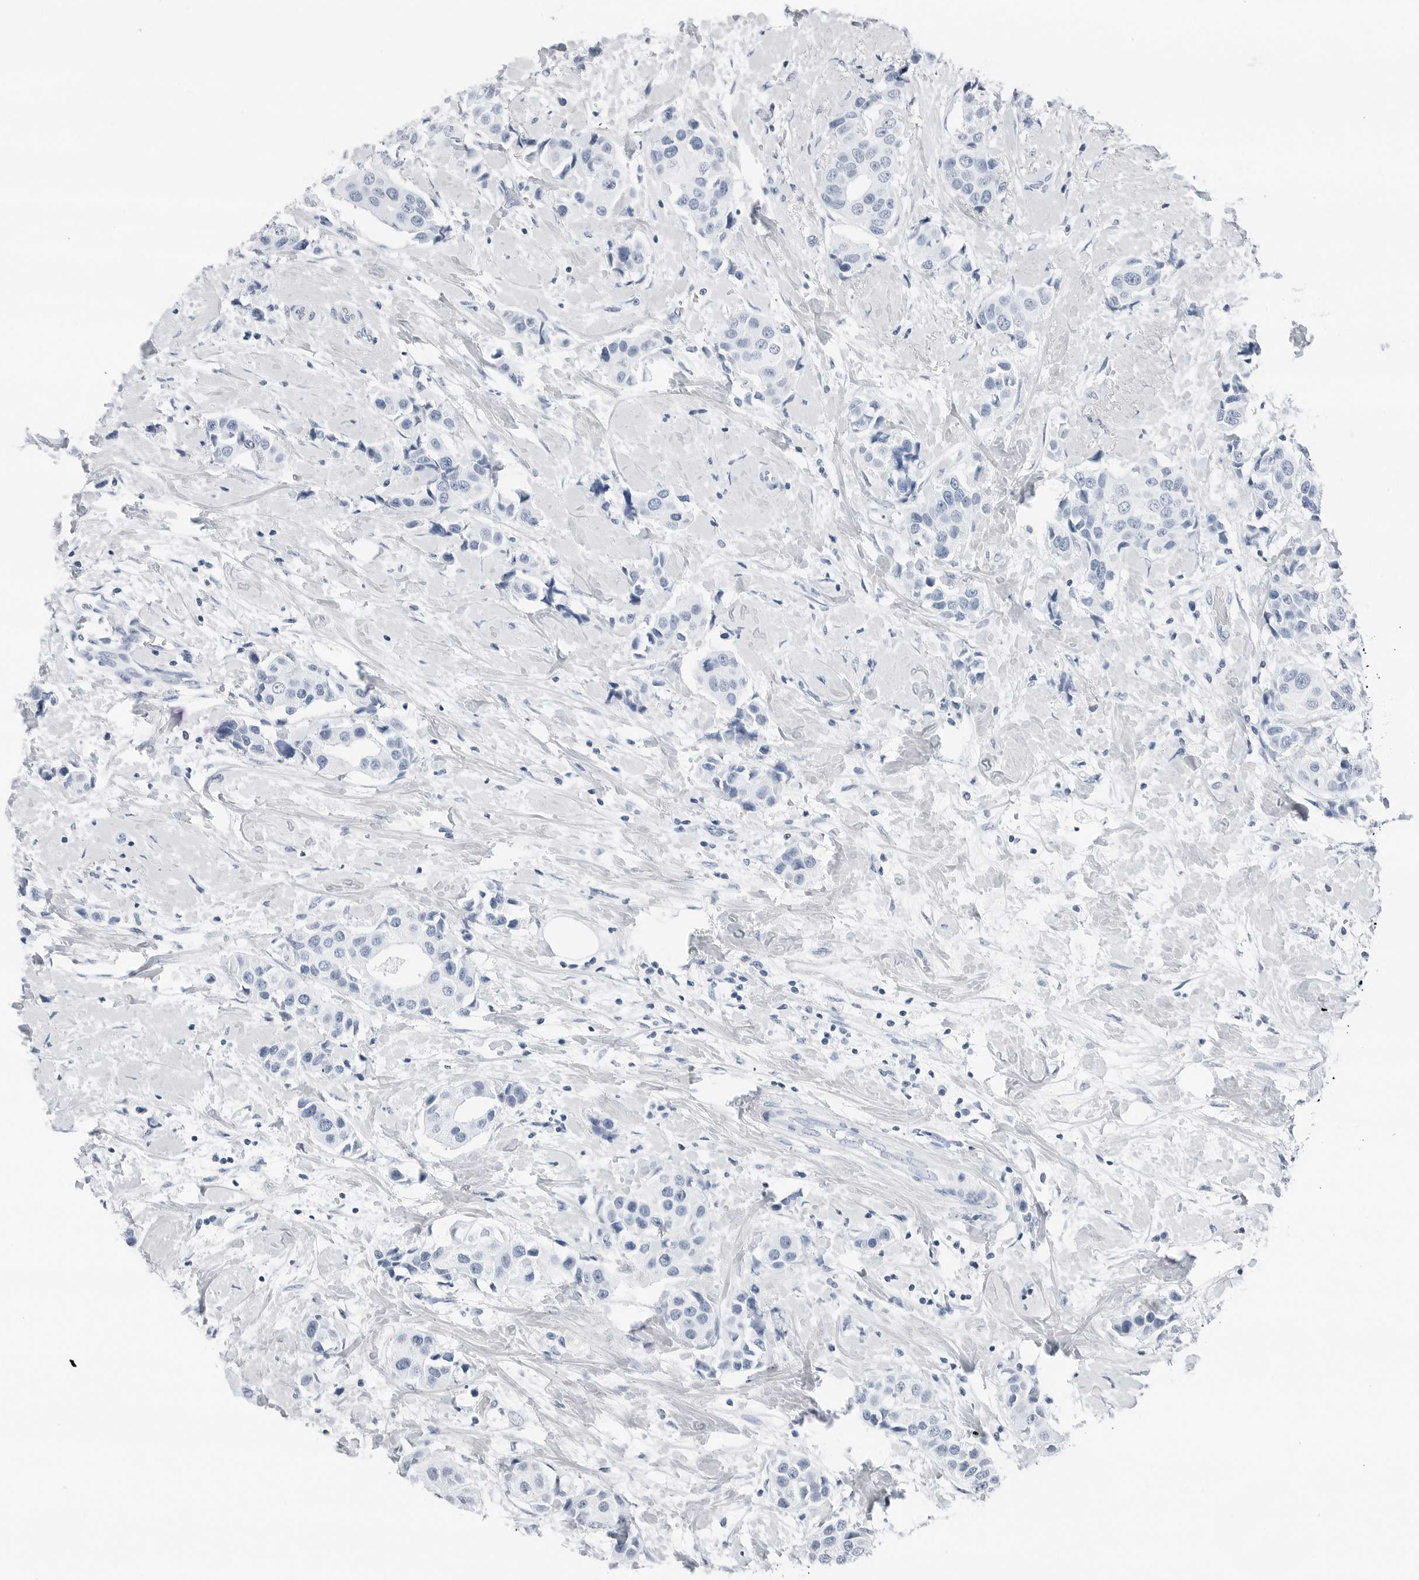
{"staining": {"intensity": "negative", "quantity": "none", "location": "none"}, "tissue": "breast cancer", "cell_type": "Tumor cells", "image_type": "cancer", "snomed": [{"axis": "morphology", "description": "Normal tissue, NOS"}, {"axis": "morphology", "description": "Duct carcinoma"}, {"axis": "topography", "description": "Breast"}], "caption": "There is no significant positivity in tumor cells of breast invasive ductal carcinoma.", "gene": "SLPI", "patient": {"sex": "female", "age": 39}}